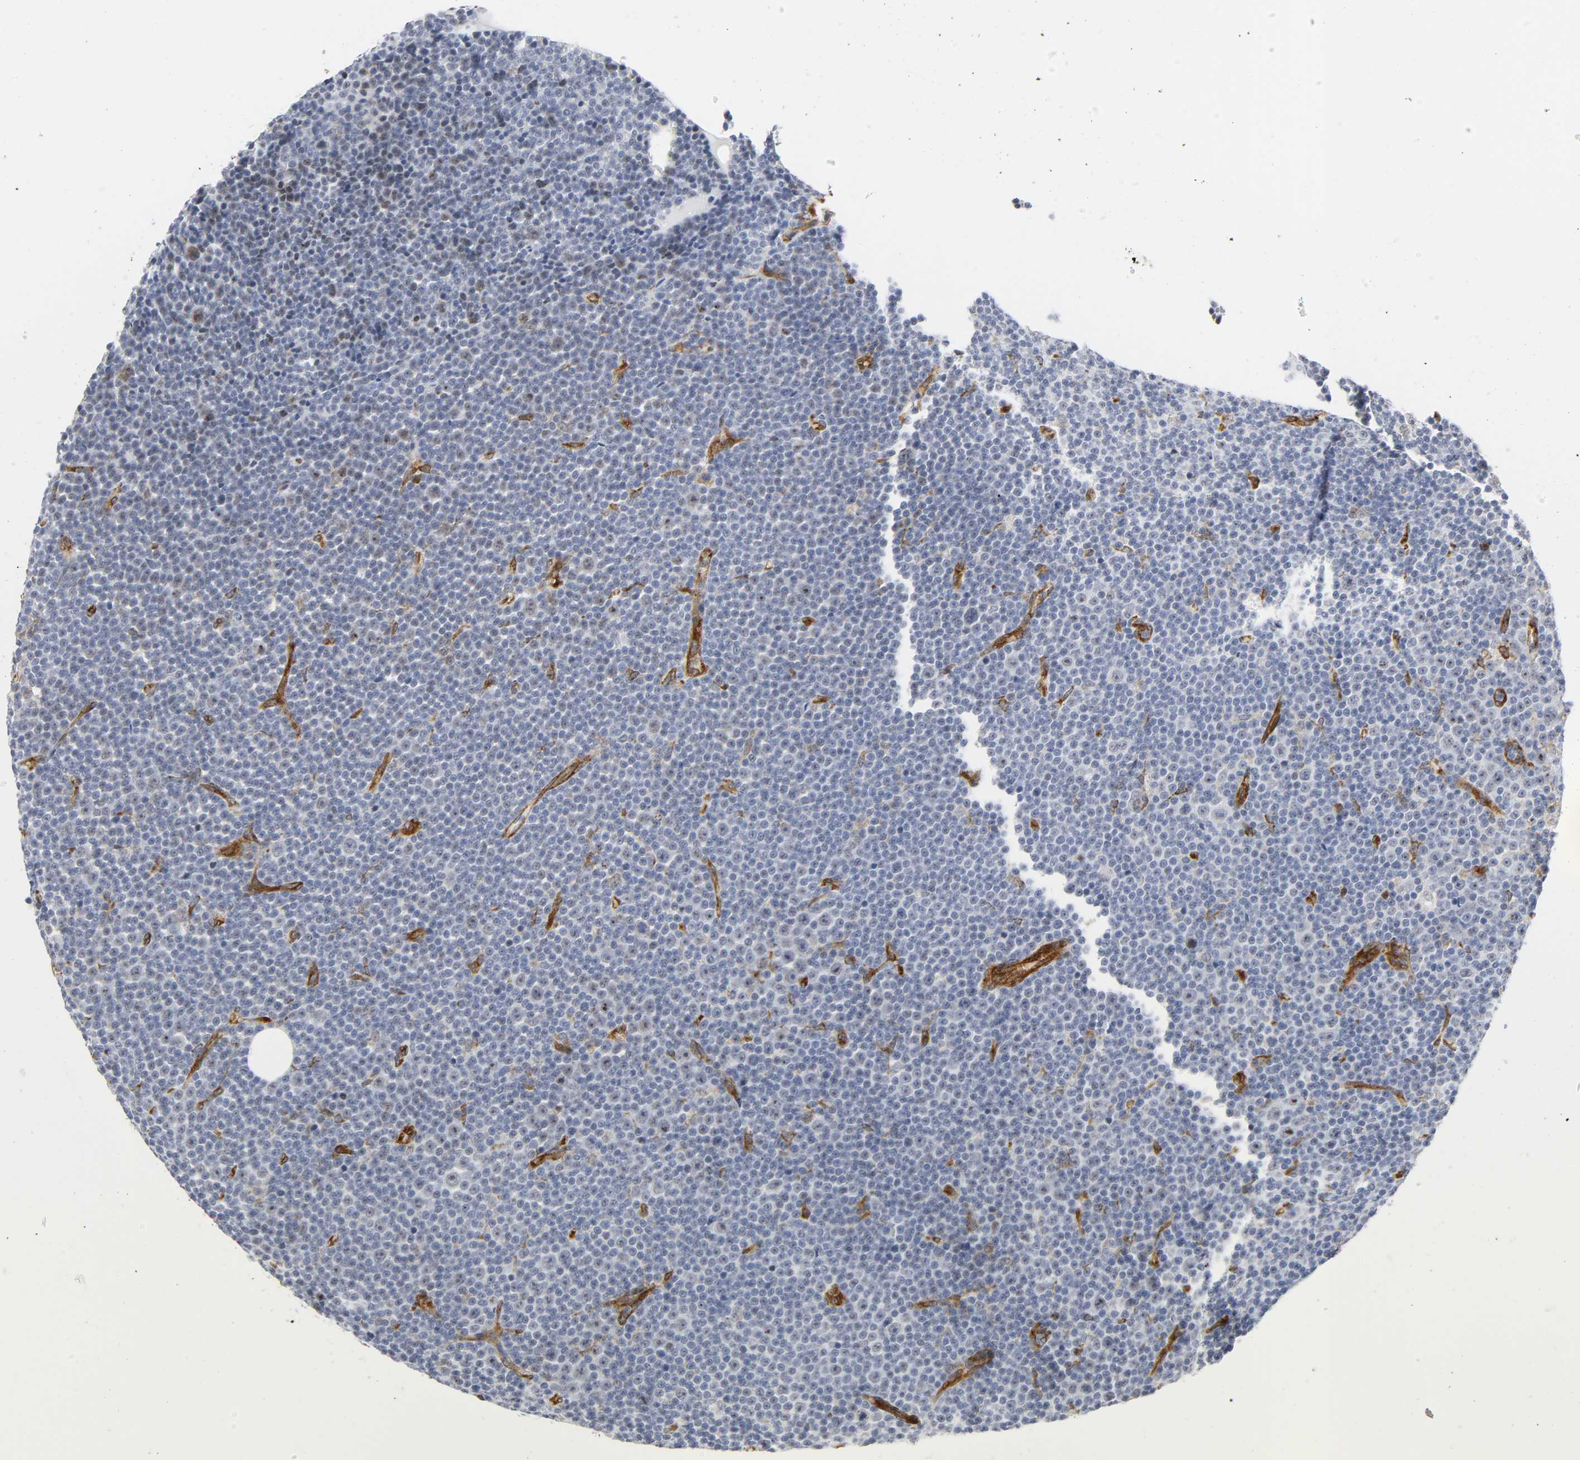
{"staining": {"intensity": "negative", "quantity": "none", "location": "none"}, "tissue": "lymphoma", "cell_type": "Tumor cells", "image_type": "cancer", "snomed": [{"axis": "morphology", "description": "Malignant lymphoma, non-Hodgkin's type, Low grade"}, {"axis": "topography", "description": "Lymph node"}], "caption": "DAB (3,3'-diaminobenzidine) immunohistochemical staining of low-grade malignant lymphoma, non-Hodgkin's type demonstrates no significant expression in tumor cells. The staining was performed using DAB (3,3'-diaminobenzidine) to visualize the protein expression in brown, while the nuclei were stained in blue with hematoxylin (Magnification: 20x).", "gene": "DOCK1", "patient": {"sex": "female", "age": 67}}